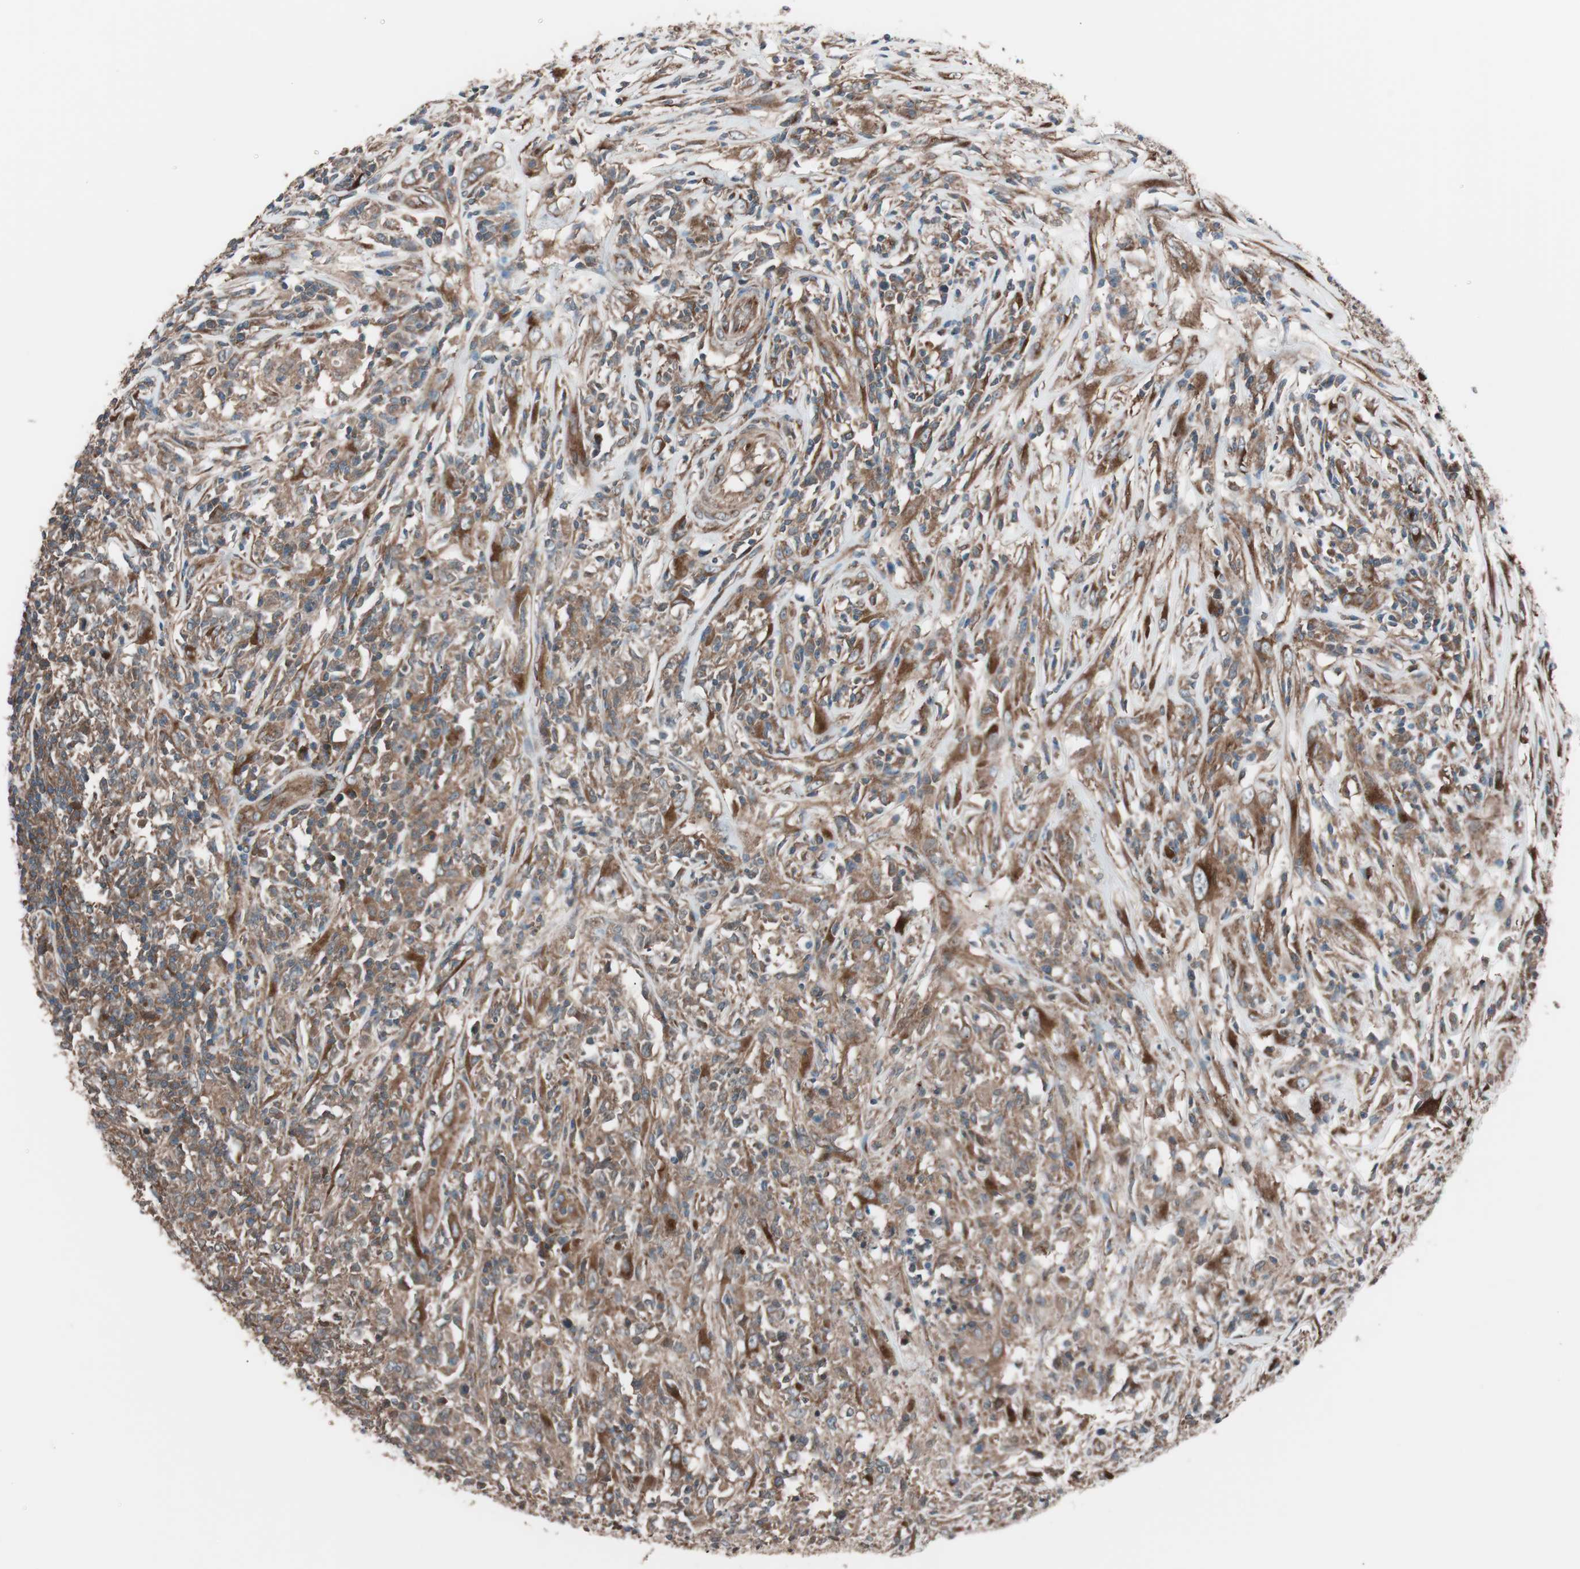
{"staining": {"intensity": "moderate", "quantity": ">75%", "location": "cytoplasmic/membranous"}, "tissue": "lymphoma", "cell_type": "Tumor cells", "image_type": "cancer", "snomed": [{"axis": "morphology", "description": "Malignant lymphoma, non-Hodgkin's type, High grade"}, {"axis": "topography", "description": "Lymph node"}], "caption": "Immunohistochemical staining of malignant lymphoma, non-Hodgkin's type (high-grade) reveals moderate cytoplasmic/membranous protein staining in about >75% of tumor cells.", "gene": "SEC31A", "patient": {"sex": "female", "age": 84}}